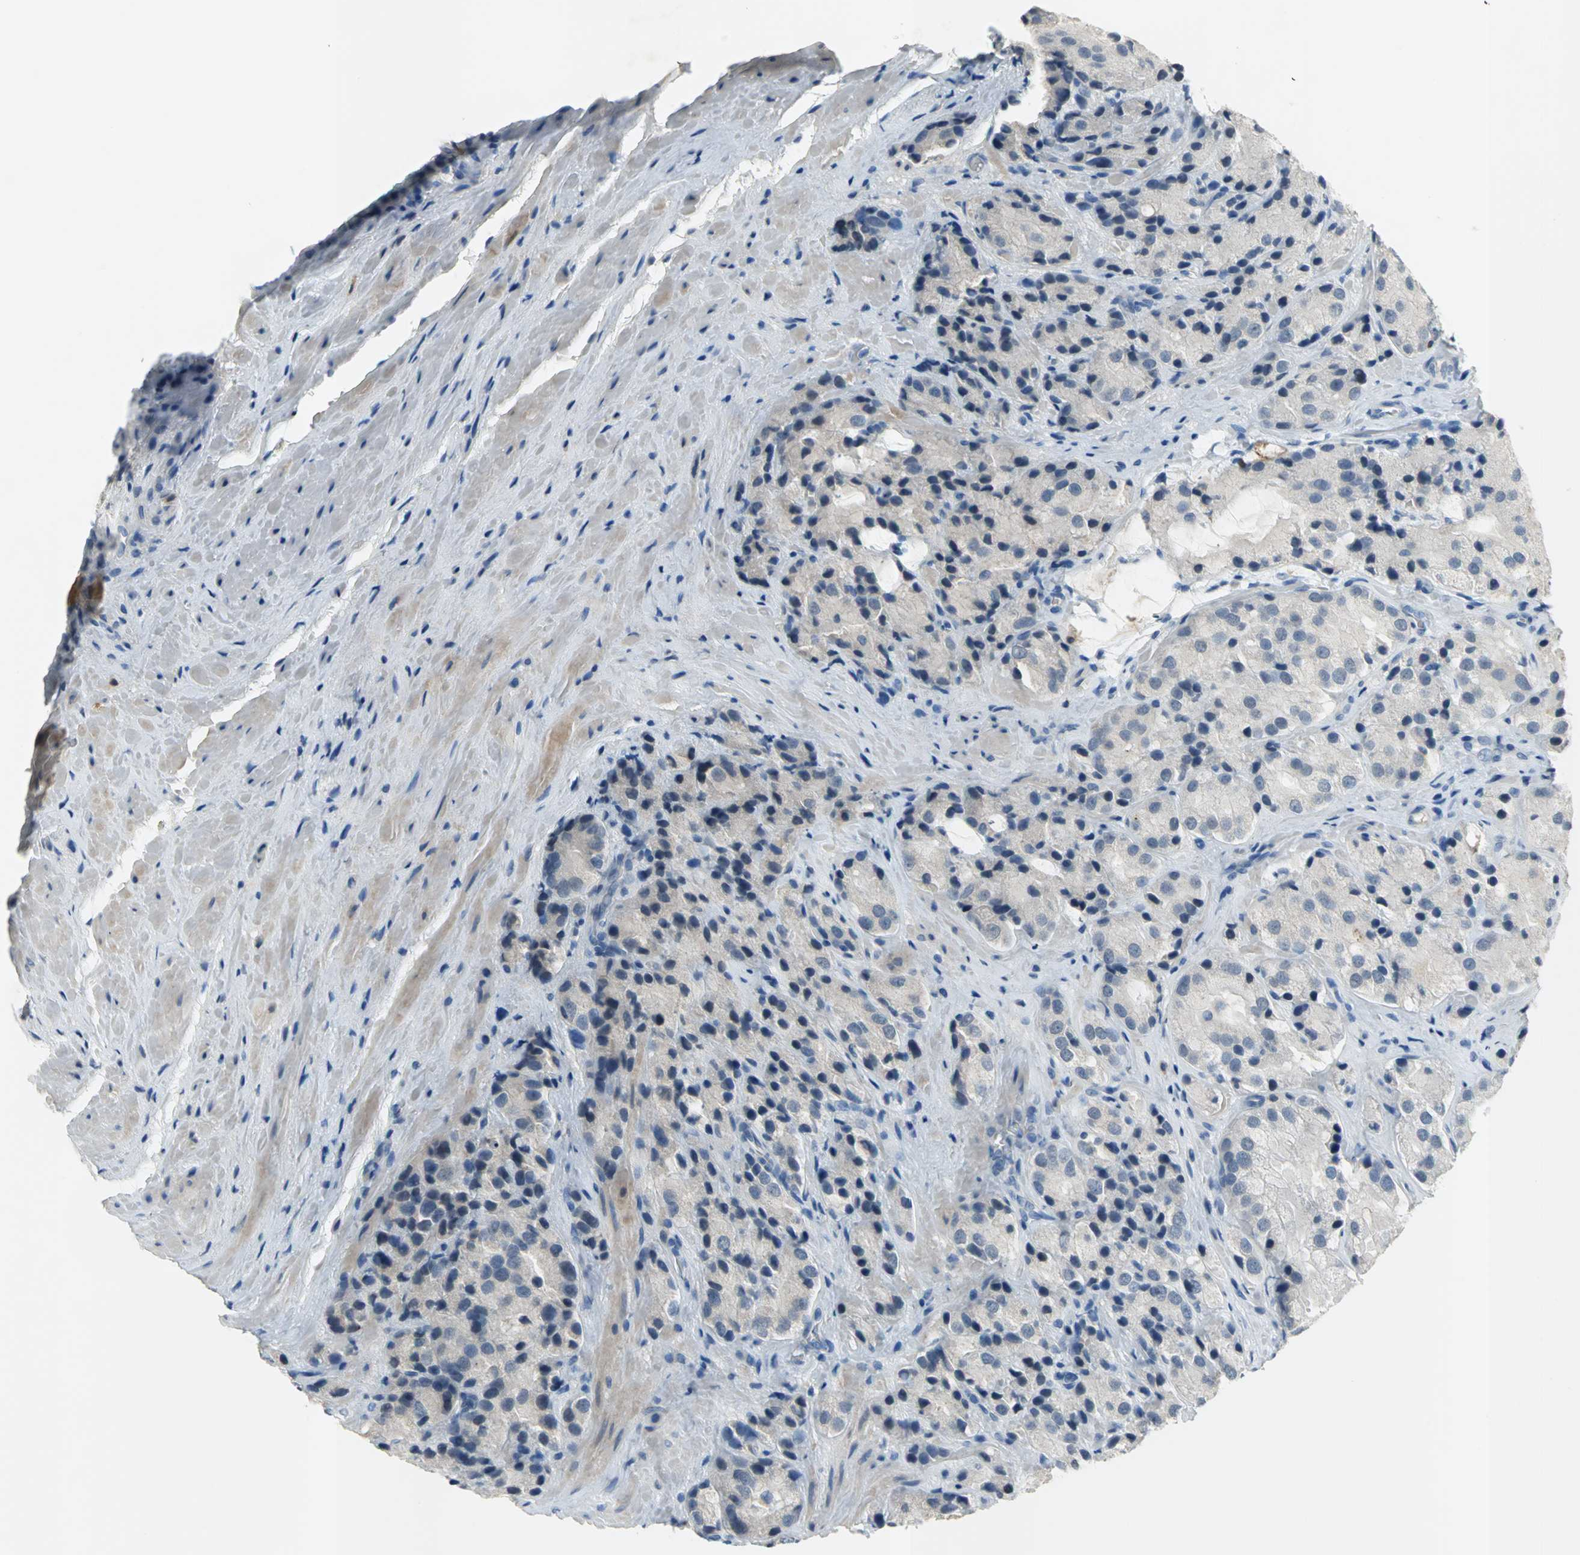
{"staining": {"intensity": "negative", "quantity": "none", "location": "none"}, "tissue": "prostate cancer", "cell_type": "Tumor cells", "image_type": "cancer", "snomed": [{"axis": "morphology", "description": "Adenocarcinoma, High grade"}, {"axis": "topography", "description": "Prostate"}], "caption": "This is an immunohistochemistry histopathology image of human high-grade adenocarcinoma (prostate). There is no expression in tumor cells.", "gene": "ZIC1", "patient": {"sex": "male", "age": 70}}